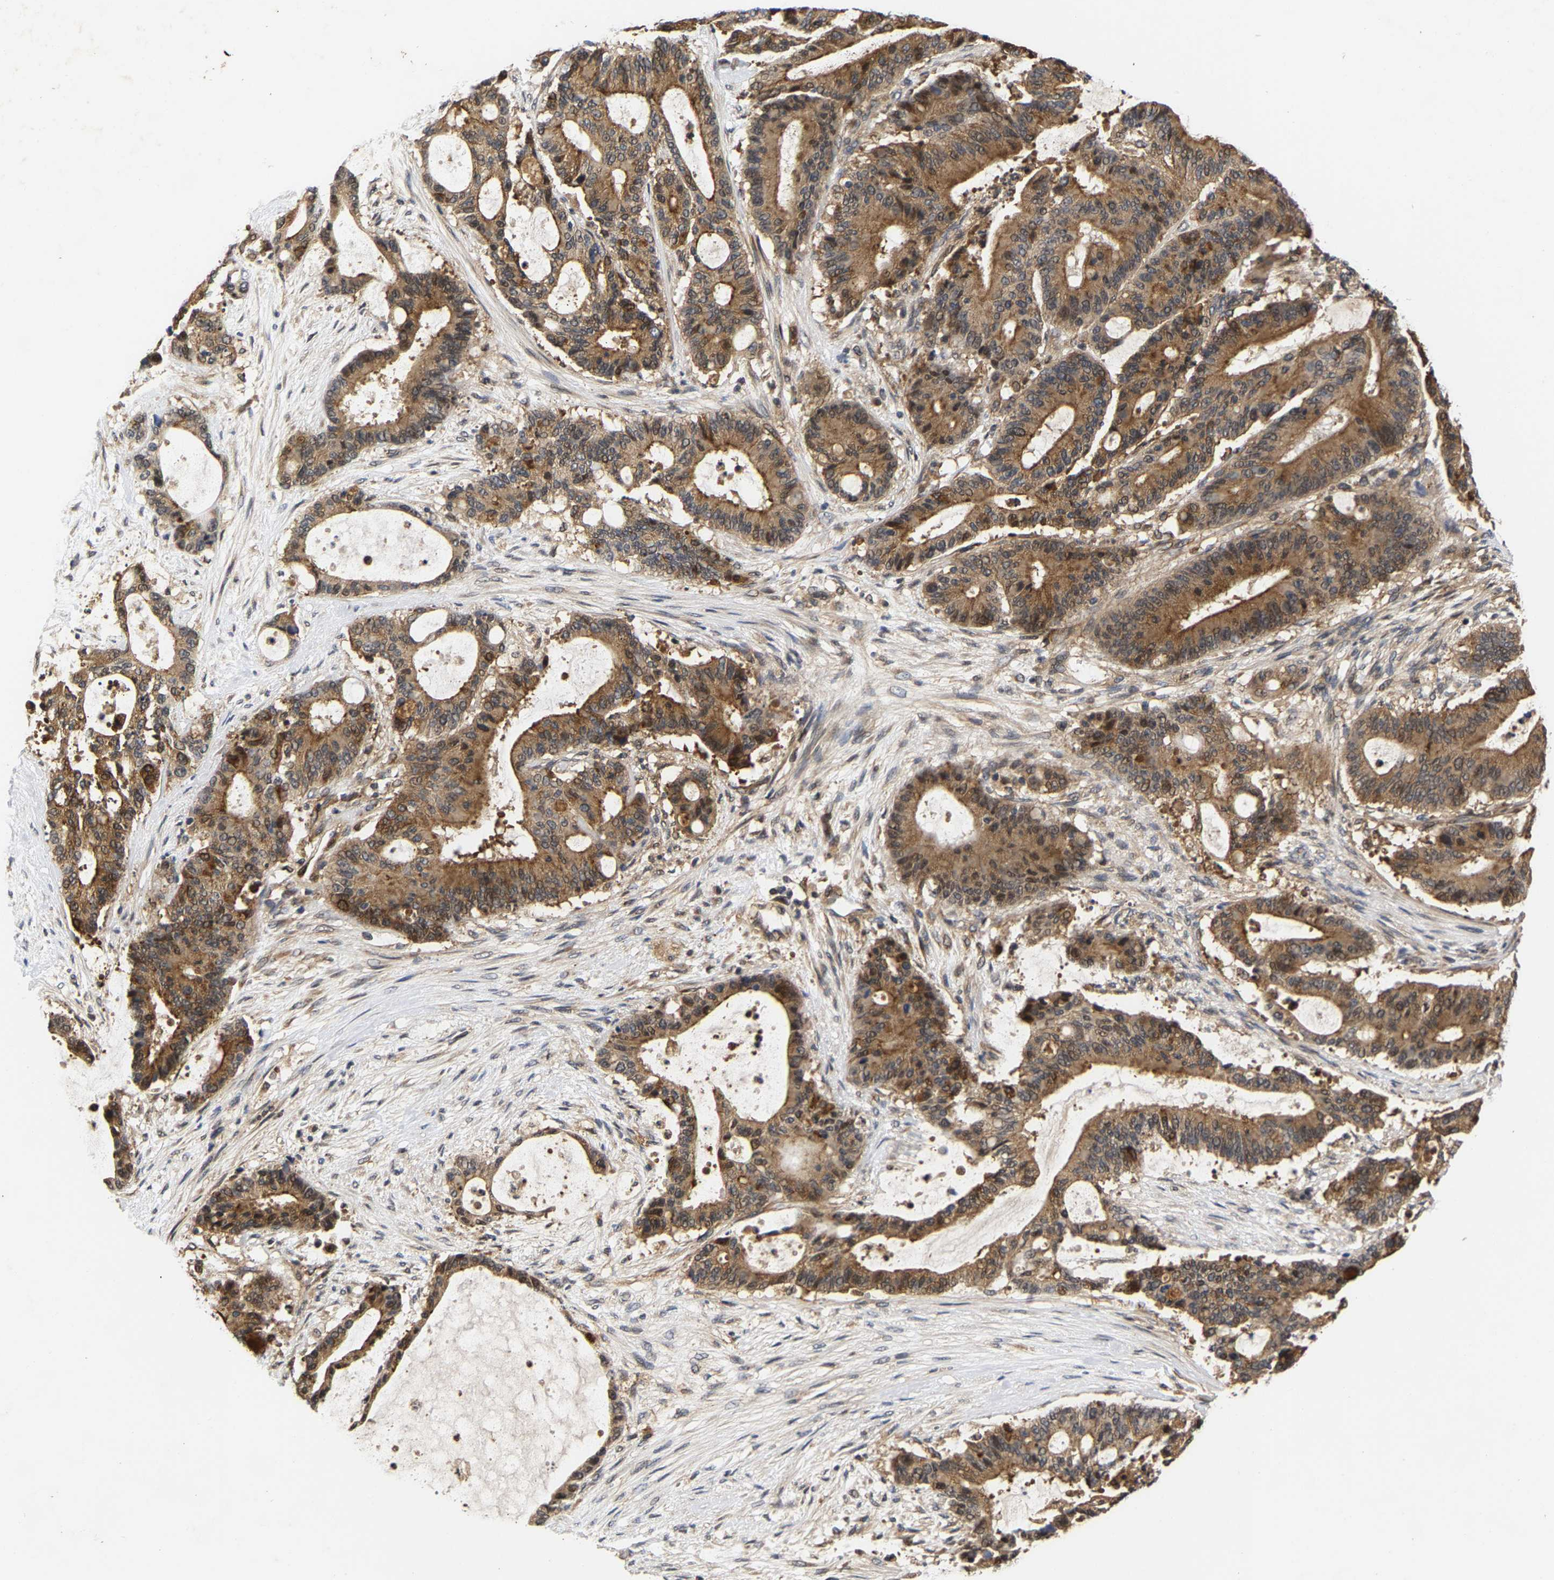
{"staining": {"intensity": "moderate", "quantity": ">75%", "location": "cytoplasmic/membranous"}, "tissue": "liver cancer", "cell_type": "Tumor cells", "image_type": "cancer", "snomed": [{"axis": "morphology", "description": "Cholangiocarcinoma"}, {"axis": "topography", "description": "Liver"}], "caption": "Human liver cholangiocarcinoma stained with a protein marker shows moderate staining in tumor cells.", "gene": "CLIP2", "patient": {"sex": "female", "age": 73}}